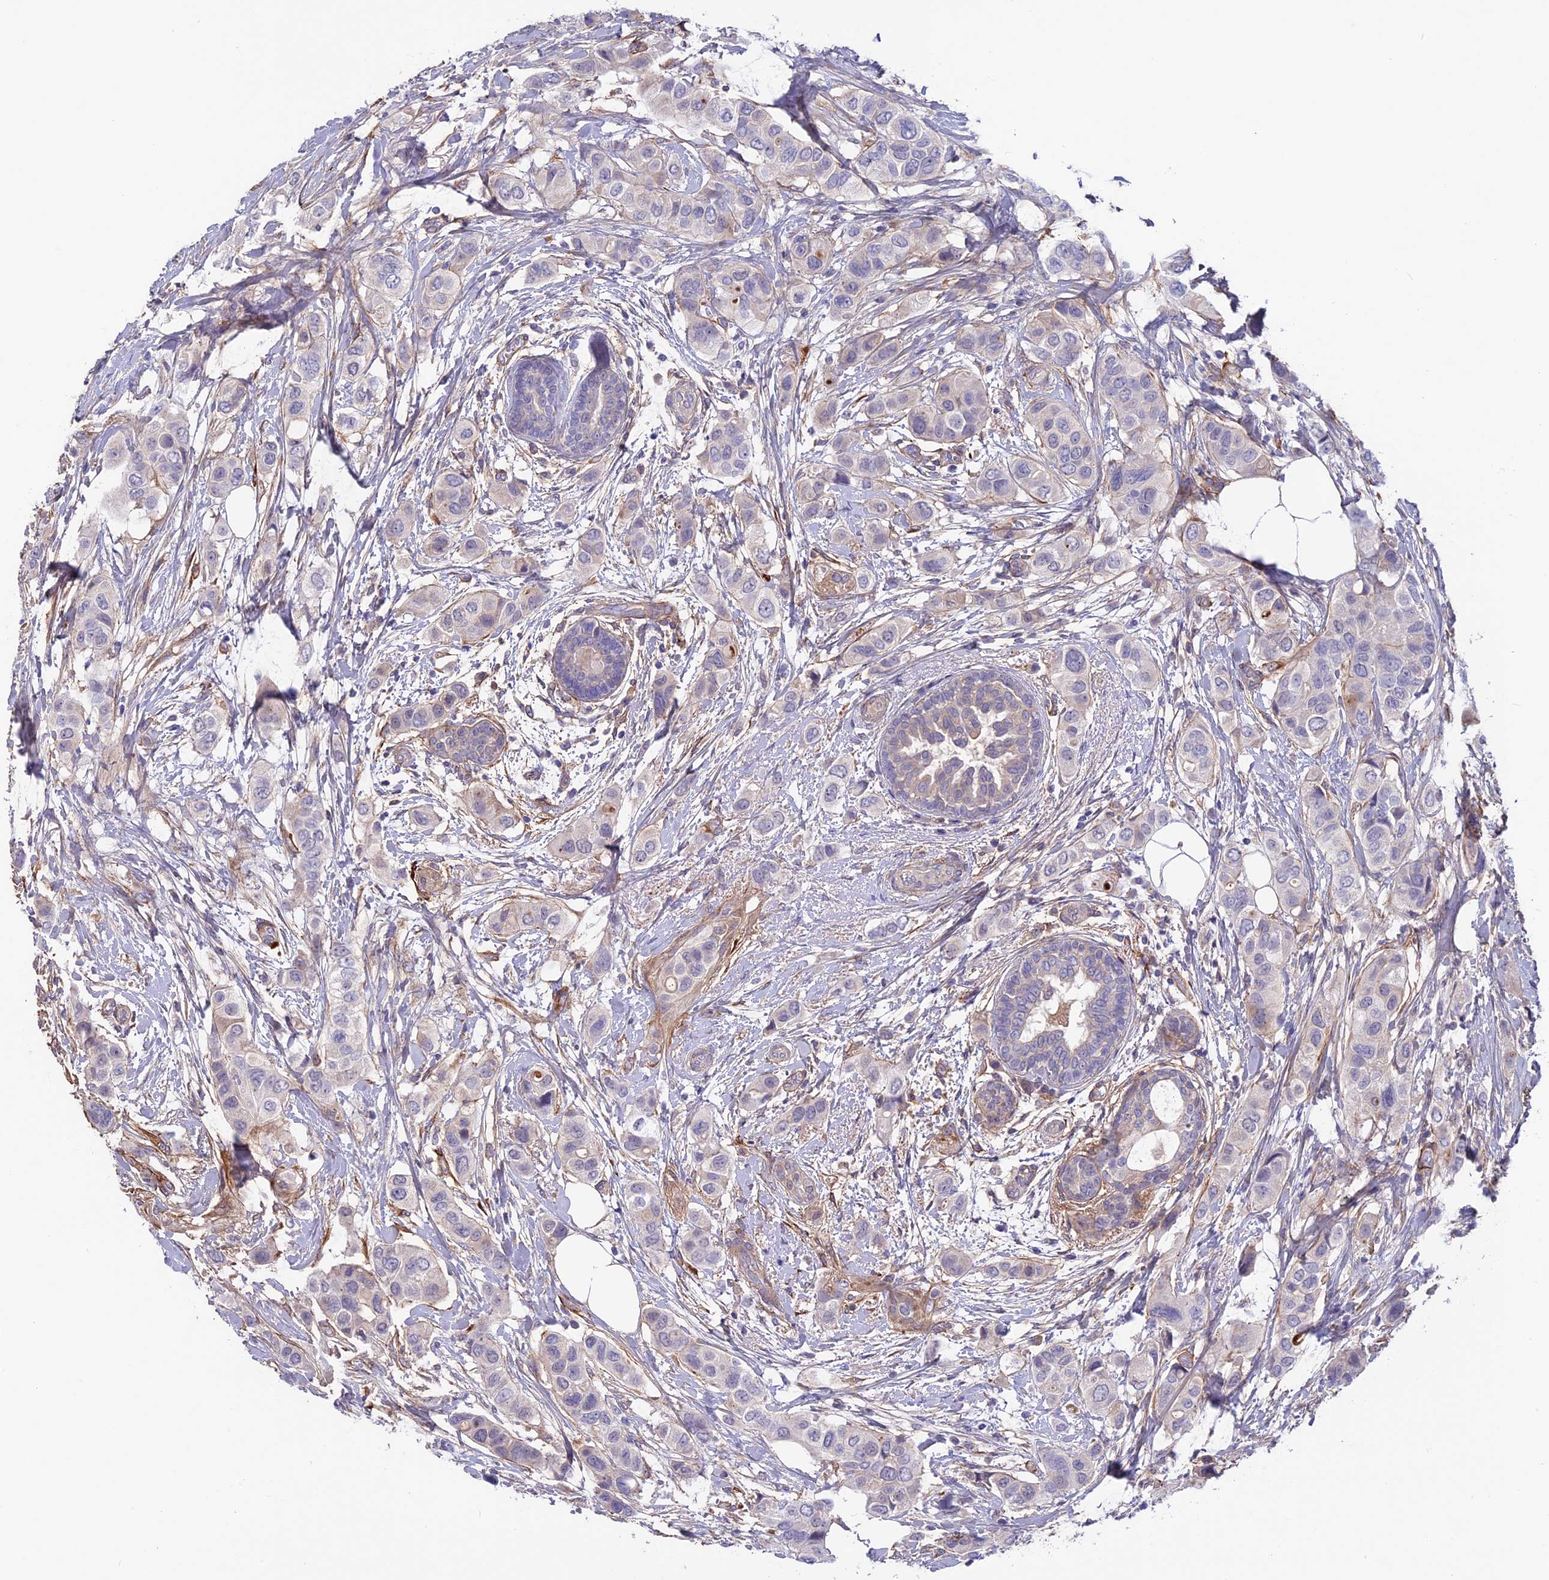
{"staining": {"intensity": "negative", "quantity": "none", "location": "none"}, "tissue": "breast cancer", "cell_type": "Tumor cells", "image_type": "cancer", "snomed": [{"axis": "morphology", "description": "Lobular carcinoma"}, {"axis": "topography", "description": "Breast"}], "caption": "This is a histopathology image of IHC staining of breast lobular carcinoma, which shows no positivity in tumor cells.", "gene": "COL4A3", "patient": {"sex": "female", "age": 51}}